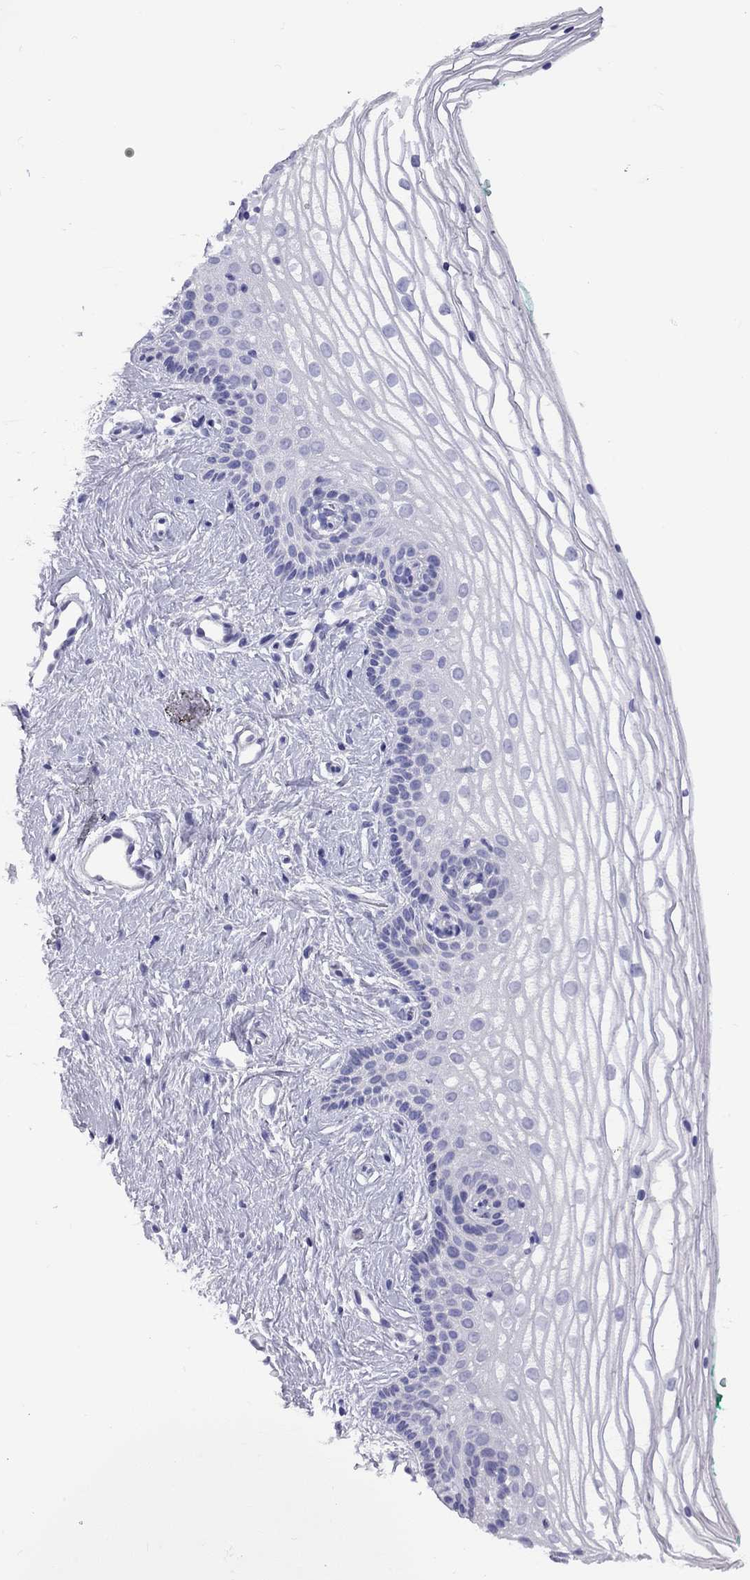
{"staining": {"intensity": "negative", "quantity": "none", "location": "none"}, "tissue": "vagina", "cell_type": "Squamous epithelial cells", "image_type": "normal", "snomed": [{"axis": "morphology", "description": "Normal tissue, NOS"}, {"axis": "topography", "description": "Vagina"}], "caption": "The histopathology image displays no significant expression in squamous epithelial cells of vagina. Nuclei are stained in blue.", "gene": "FSCN3", "patient": {"sex": "female", "age": 36}}